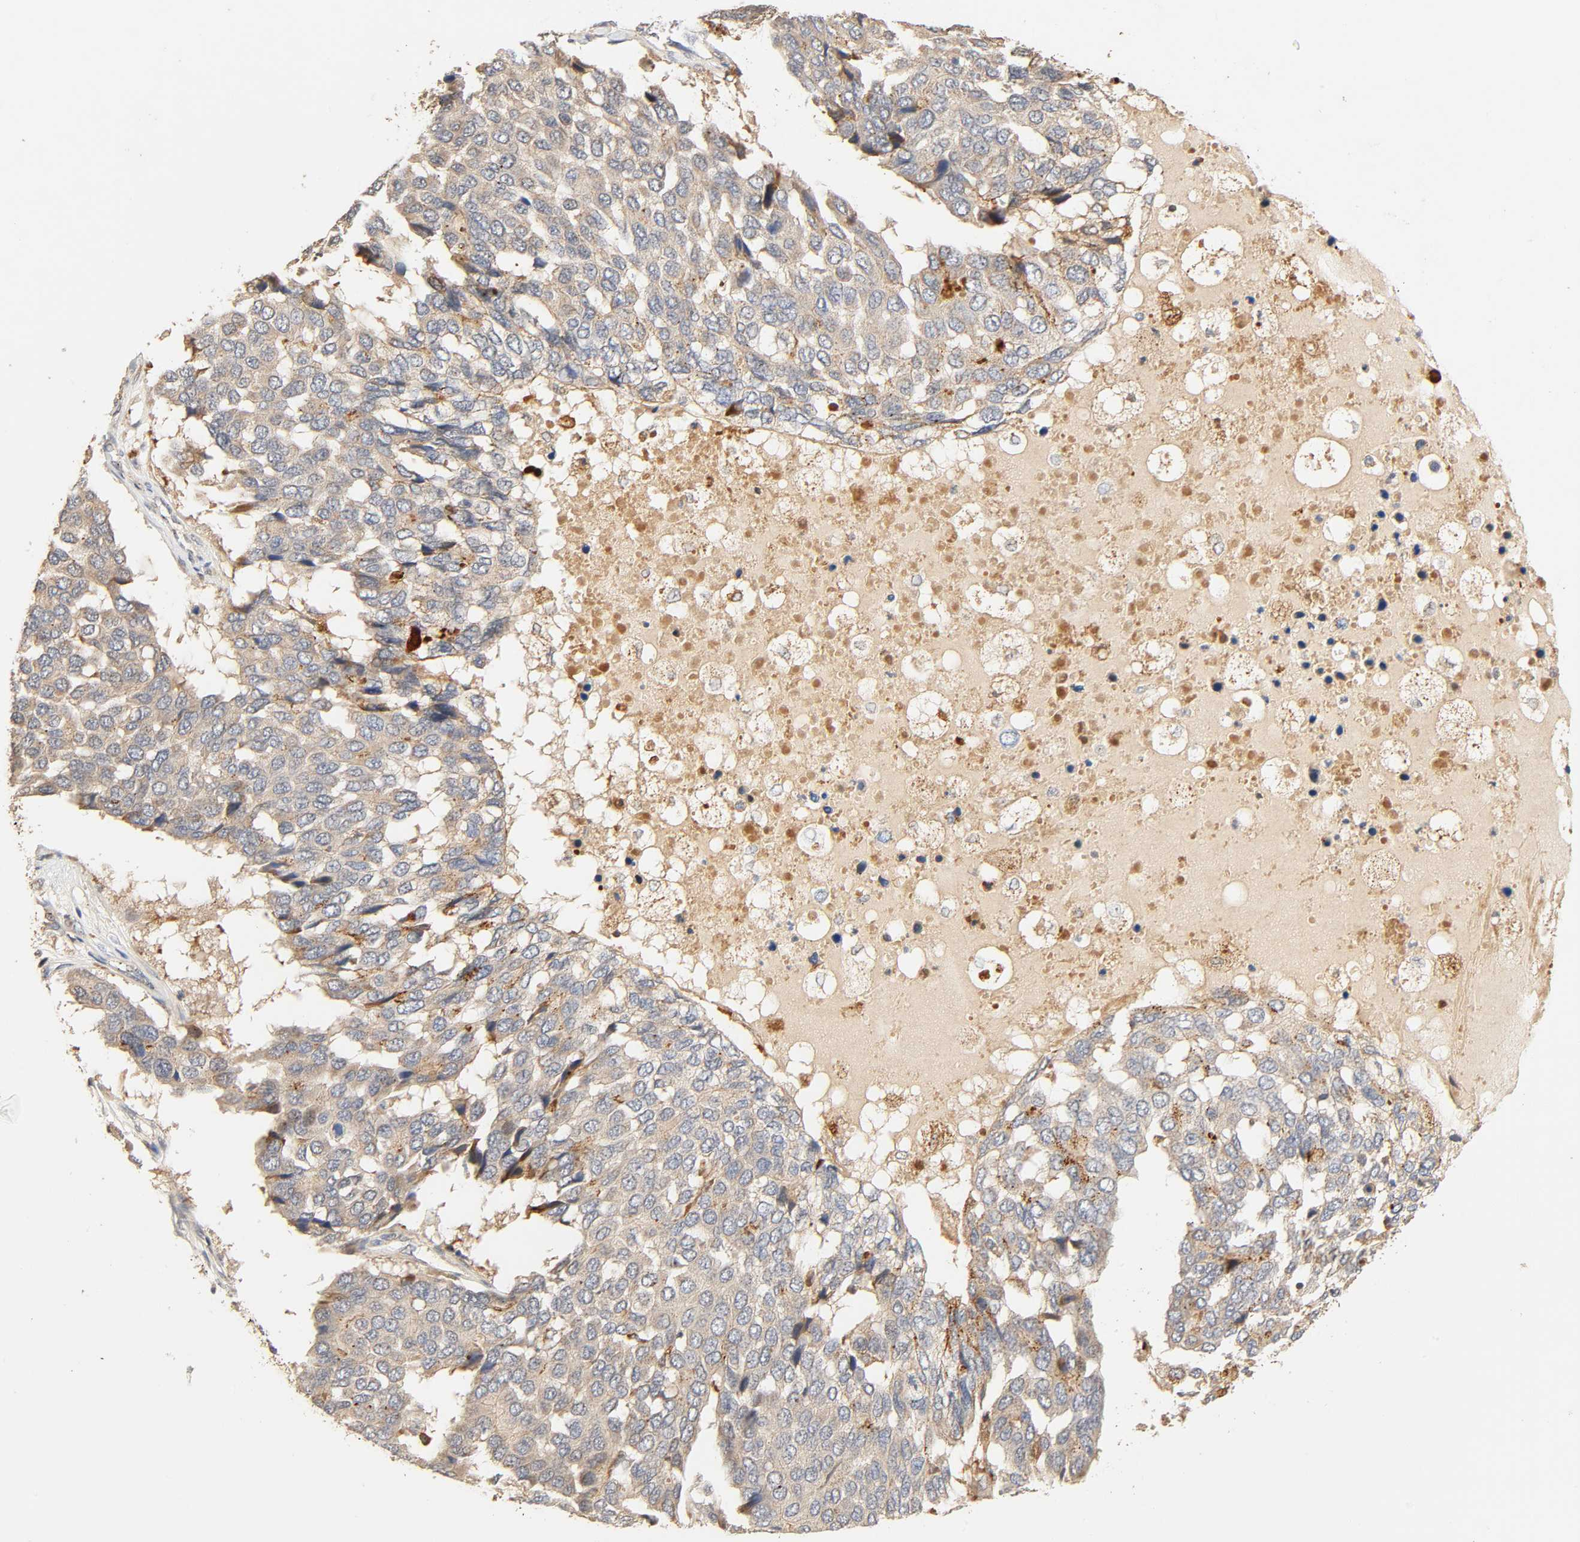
{"staining": {"intensity": "moderate", "quantity": ">75%", "location": "cytoplasmic/membranous"}, "tissue": "pancreatic cancer", "cell_type": "Tumor cells", "image_type": "cancer", "snomed": [{"axis": "morphology", "description": "Adenocarcinoma, NOS"}, {"axis": "topography", "description": "Pancreas"}], "caption": "DAB (3,3'-diaminobenzidine) immunohistochemical staining of adenocarcinoma (pancreatic) displays moderate cytoplasmic/membranous protein expression in about >75% of tumor cells. The staining was performed using DAB (3,3'-diaminobenzidine) to visualize the protein expression in brown, while the nuclei were stained in blue with hematoxylin (Magnification: 20x).", "gene": "MAPK6", "patient": {"sex": "male", "age": 50}}